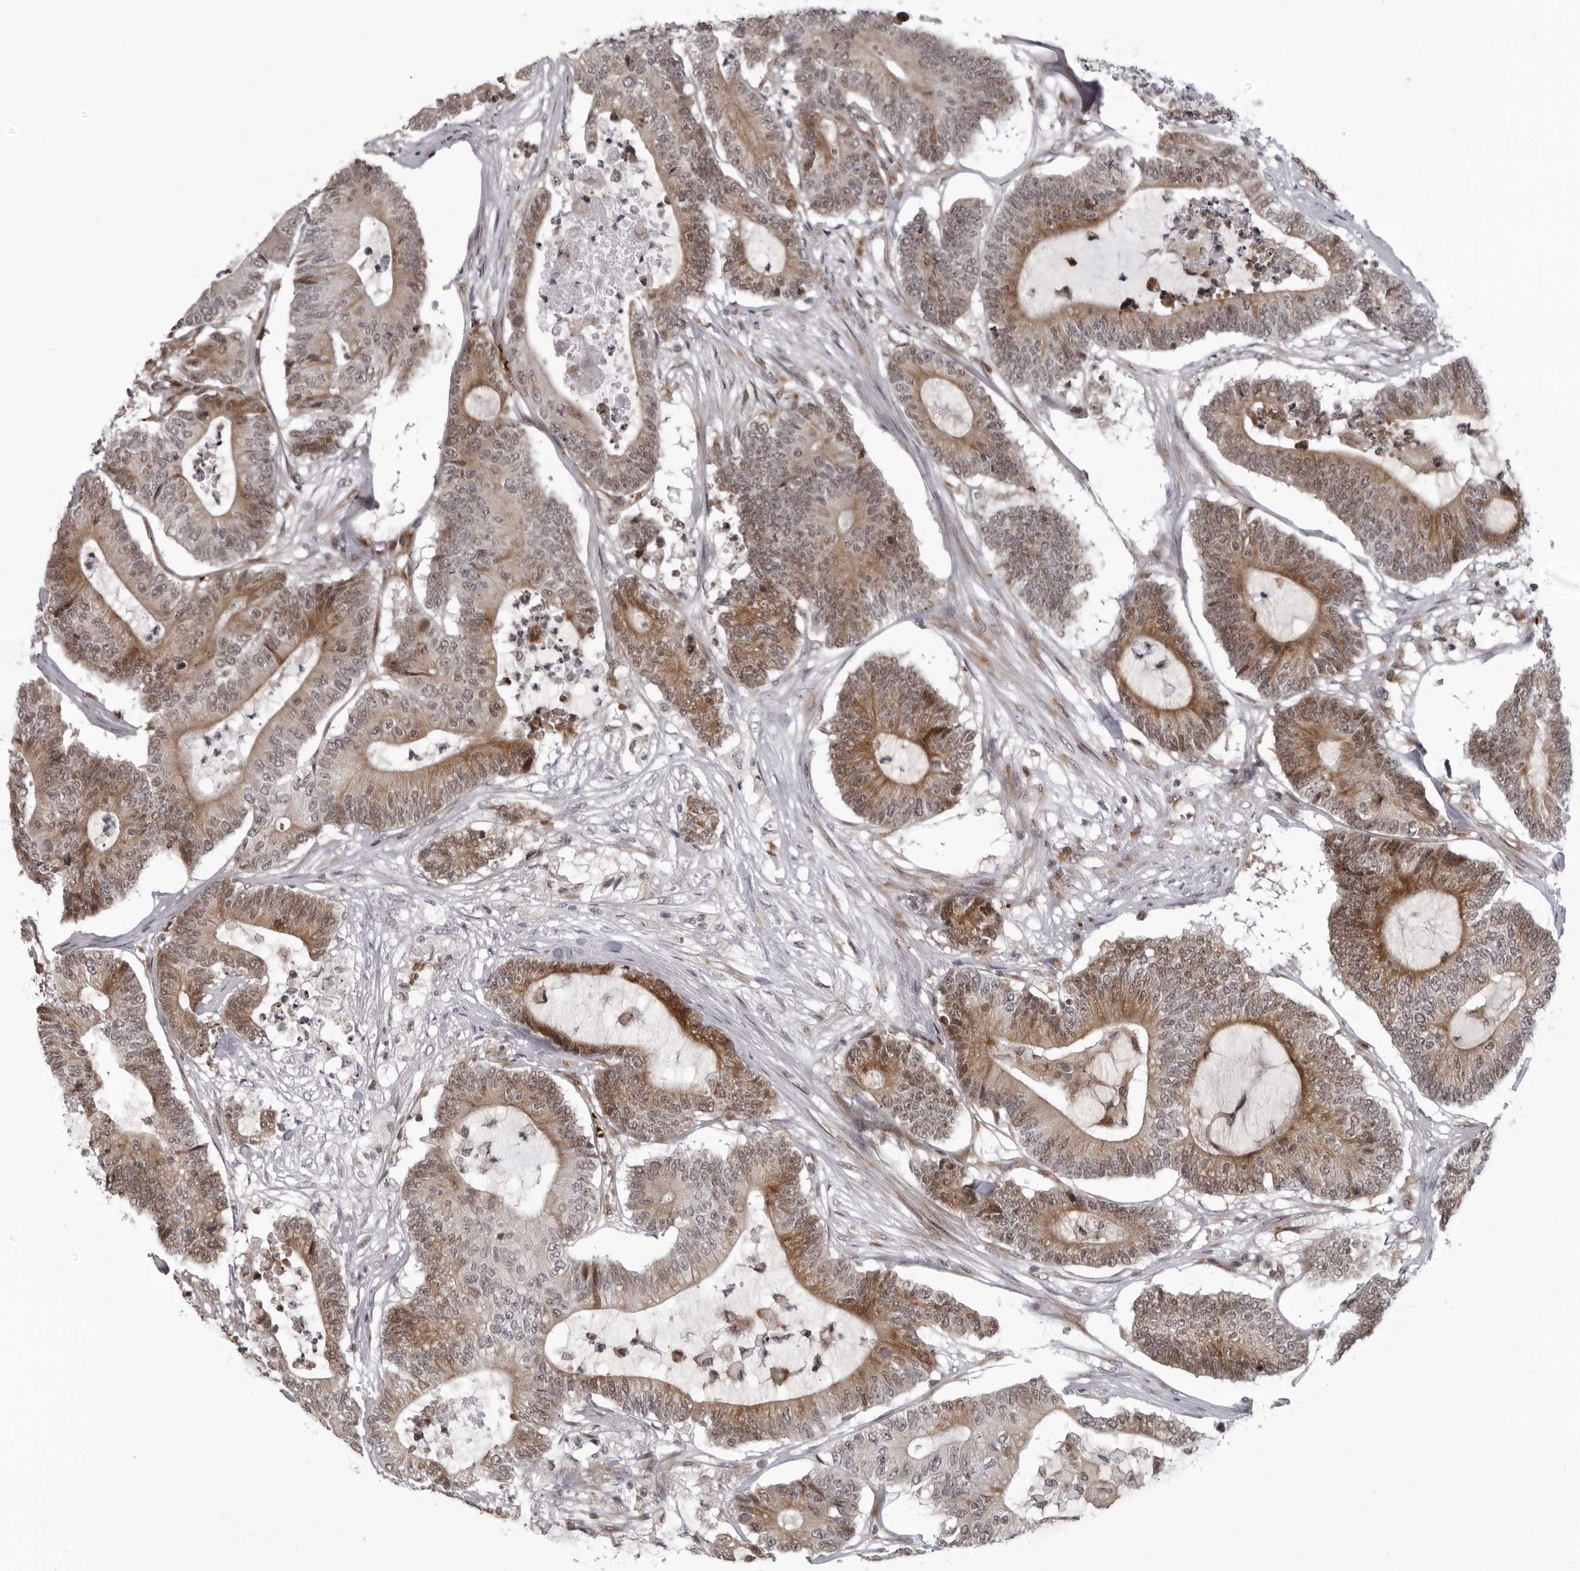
{"staining": {"intensity": "moderate", "quantity": ">75%", "location": "cytoplasmic/membranous"}, "tissue": "colorectal cancer", "cell_type": "Tumor cells", "image_type": "cancer", "snomed": [{"axis": "morphology", "description": "Adenocarcinoma, NOS"}, {"axis": "topography", "description": "Colon"}], "caption": "Colorectal adenocarcinoma stained with a brown dye exhibits moderate cytoplasmic/membranous positive positivity in about >75% of tumor cells.", "gene": "THOP1", "patient": {"sex": "female", "age": 84}}